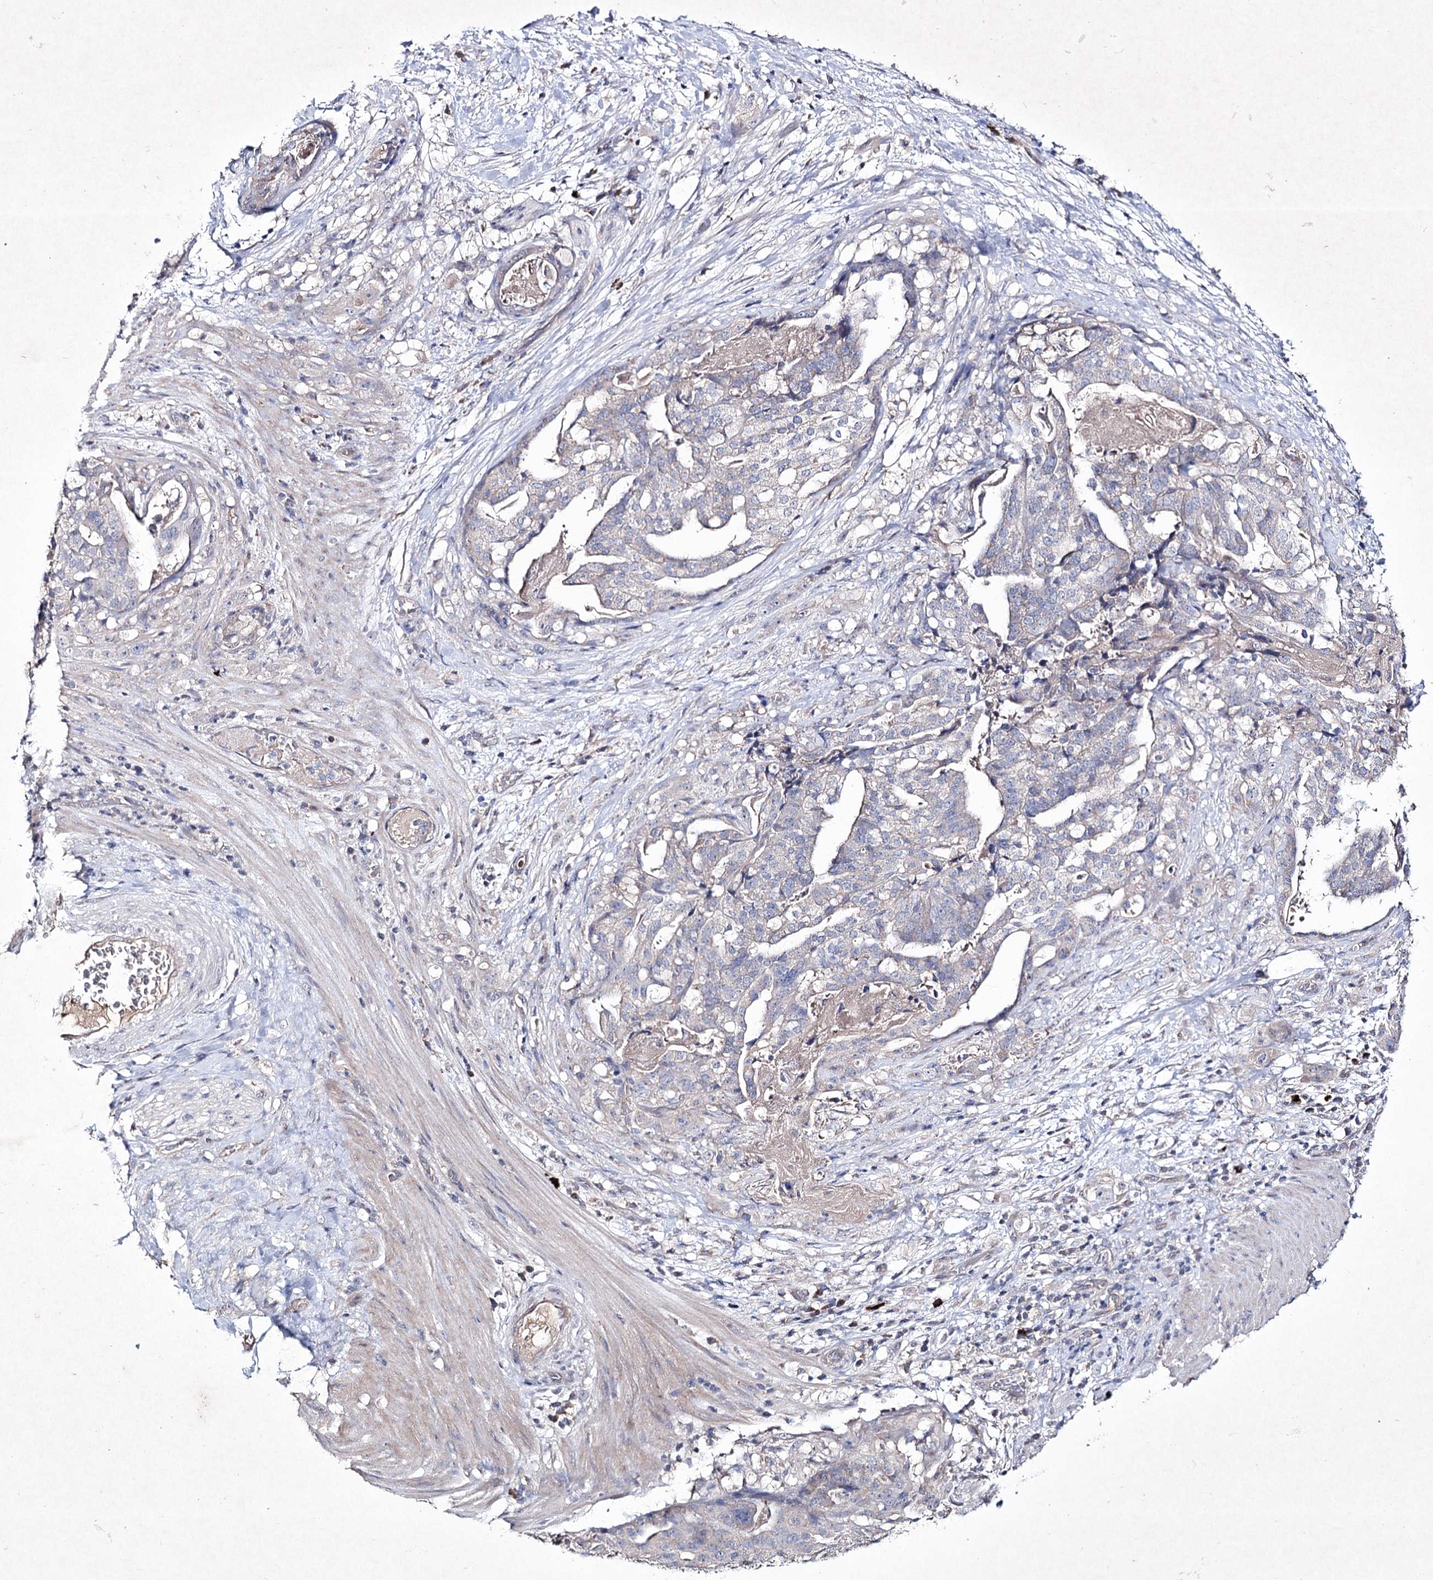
{"staining": {"intensity": "negative", "quantity": "none", "location": "none"}, "tissue": "stomach cancer", "cell_type": "Tumor cells", "image_type": "cancer", "snomed": [{"axis": "morphology", "description": "Adenocarcinoma, NOS"}, {"axis": "topography", "description": "Stomach"}], "caption": "Micrograph shows no significant protein expression in tumor cells of stomach adenocarcinoma.", "gene": "SEMA4G", "patient": {"sex": "male", "age": 48}}